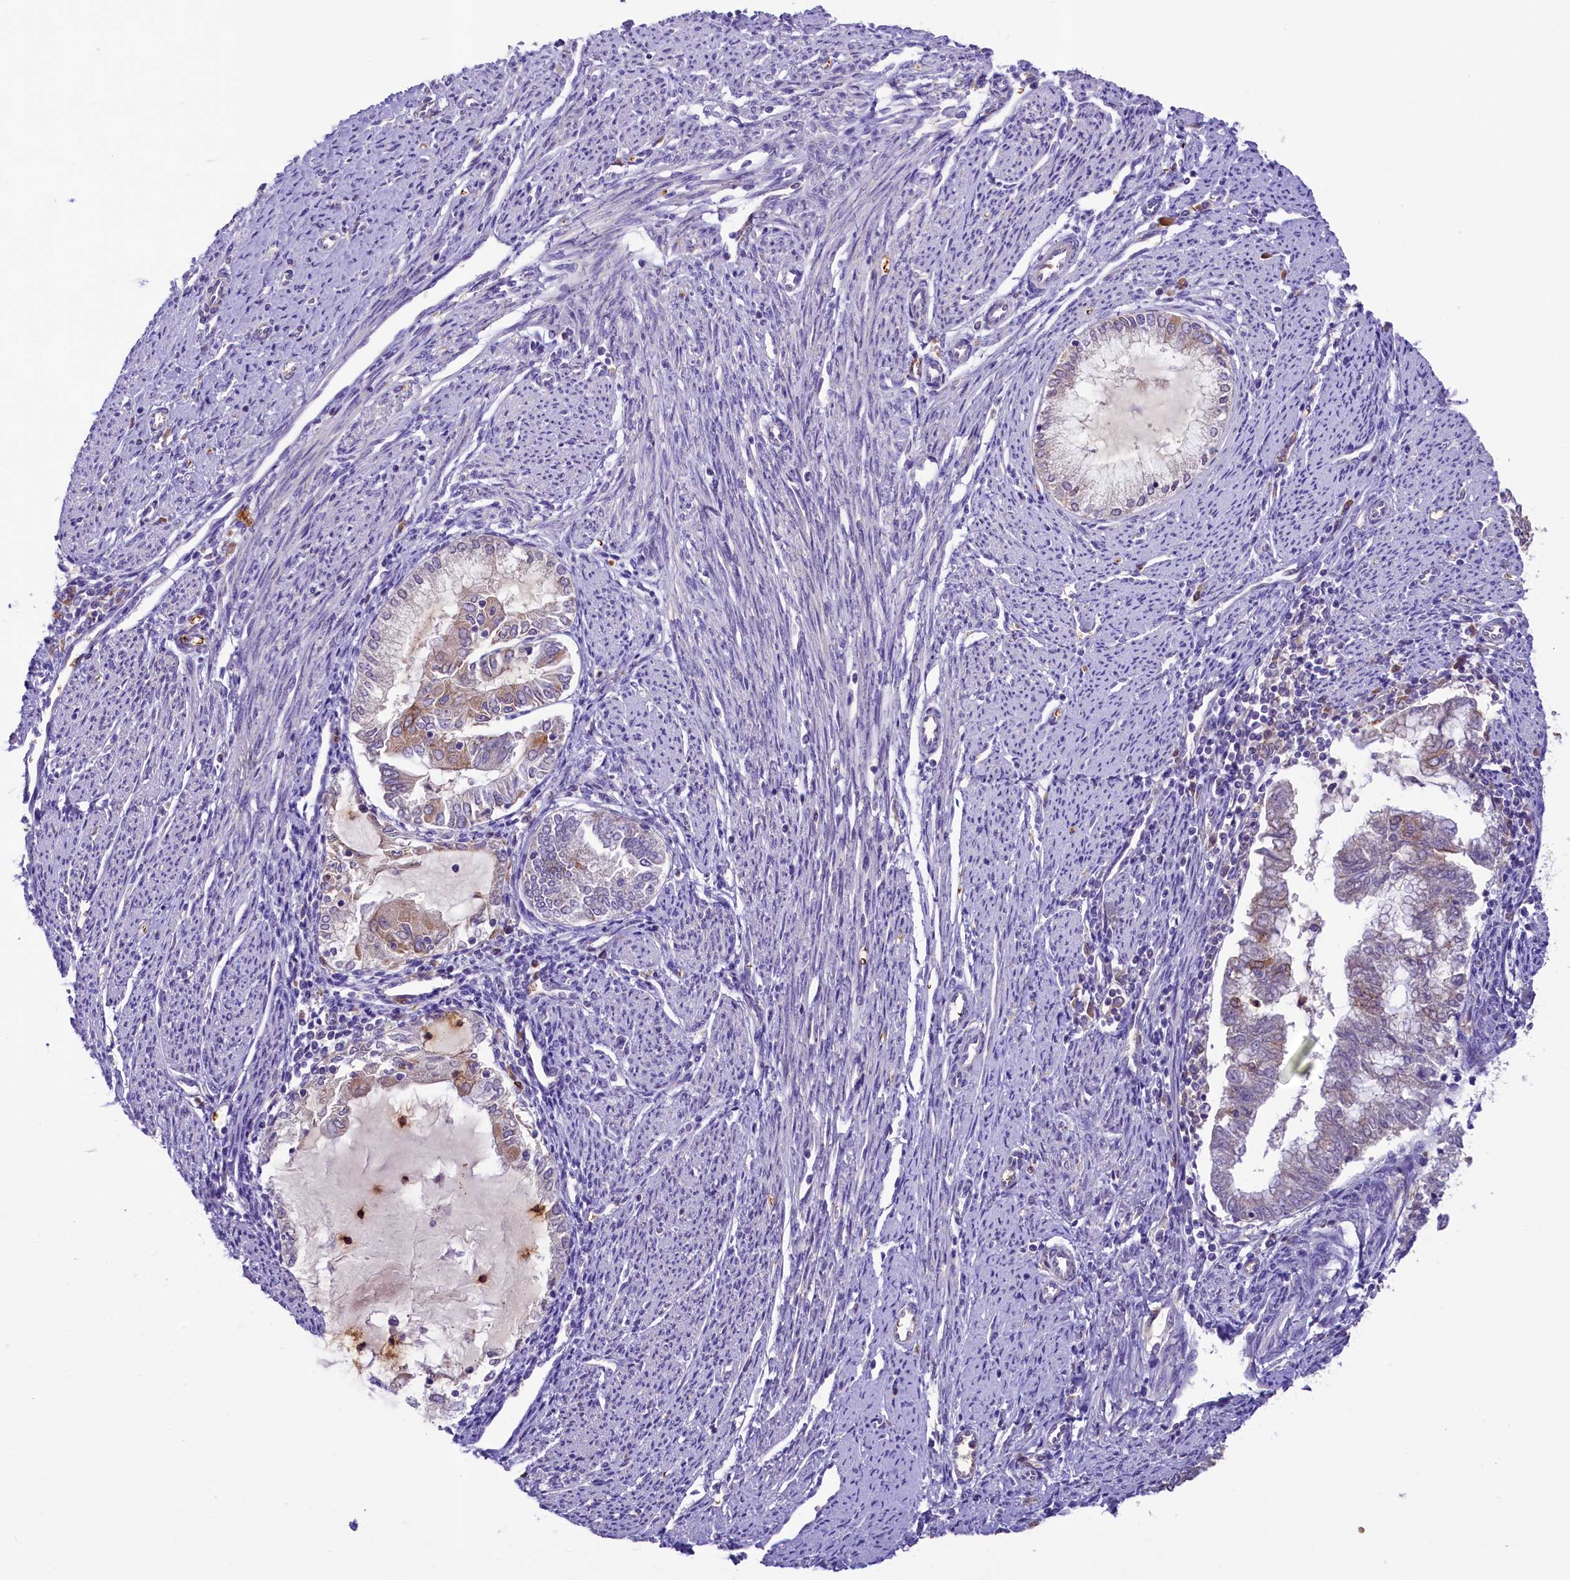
{"staining": {"intensity": "moderate", "quantity": "<25%", "location": "cytoplasmic/membranous"}, "tissue": "endometrial cancer", "cell_type": "Tumor cells", "image_type": "cancer", "snomed": [{"axis": "morphology", "description": "Adenocarcinoma, NOS"}, {"axis": "topography", "description": "Endometrium"}], "caption": "Immunohistochemistry image of human endometrial cancer (adenocarcinoma) stained for a protein (brown), which shows low levels of moderate cytoplasmic/membranous positivity in about <25% of tumor cells.", "gene": "LARP4", "patient": {"sex": "female", "age": 79}}